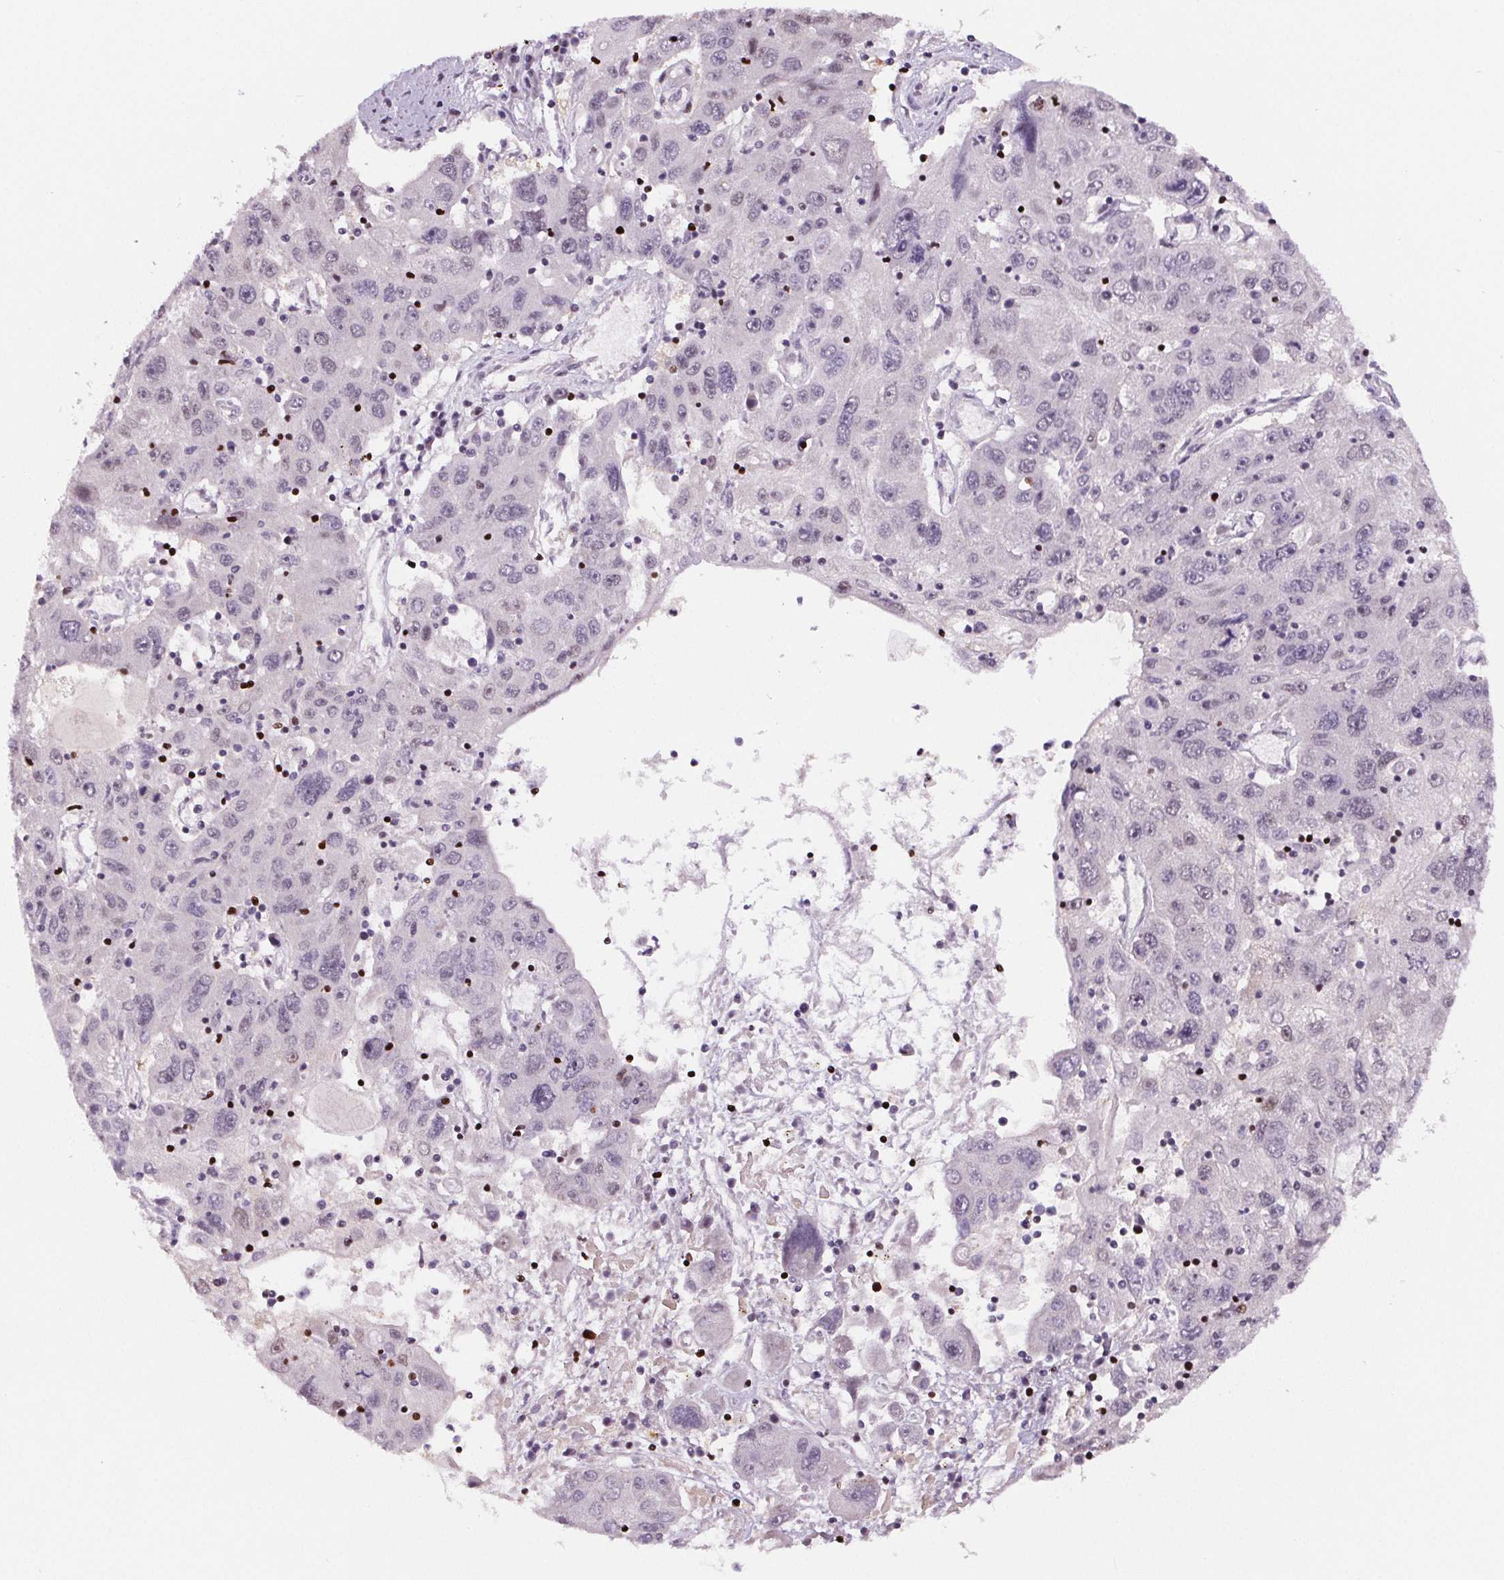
{"staining": {"intensity": "negative", "quantity": "none", "location": "none"}, "tissue": "stomach cancer", "cell_type": "Tumor cells", "image_type": "cancer", "snomed": [{"axis": "morphology", "description": "Adenocarcinoma, NOS"}, {"axis": "topography", "description": "Stomach"}], "caption": "Stomach cancer (adenocarcinoma) stained for a protein using IHC exhibits no staining tumor cells.", "gene": "SUCLA2", "patient": {"sex": "male", "age": 56}}